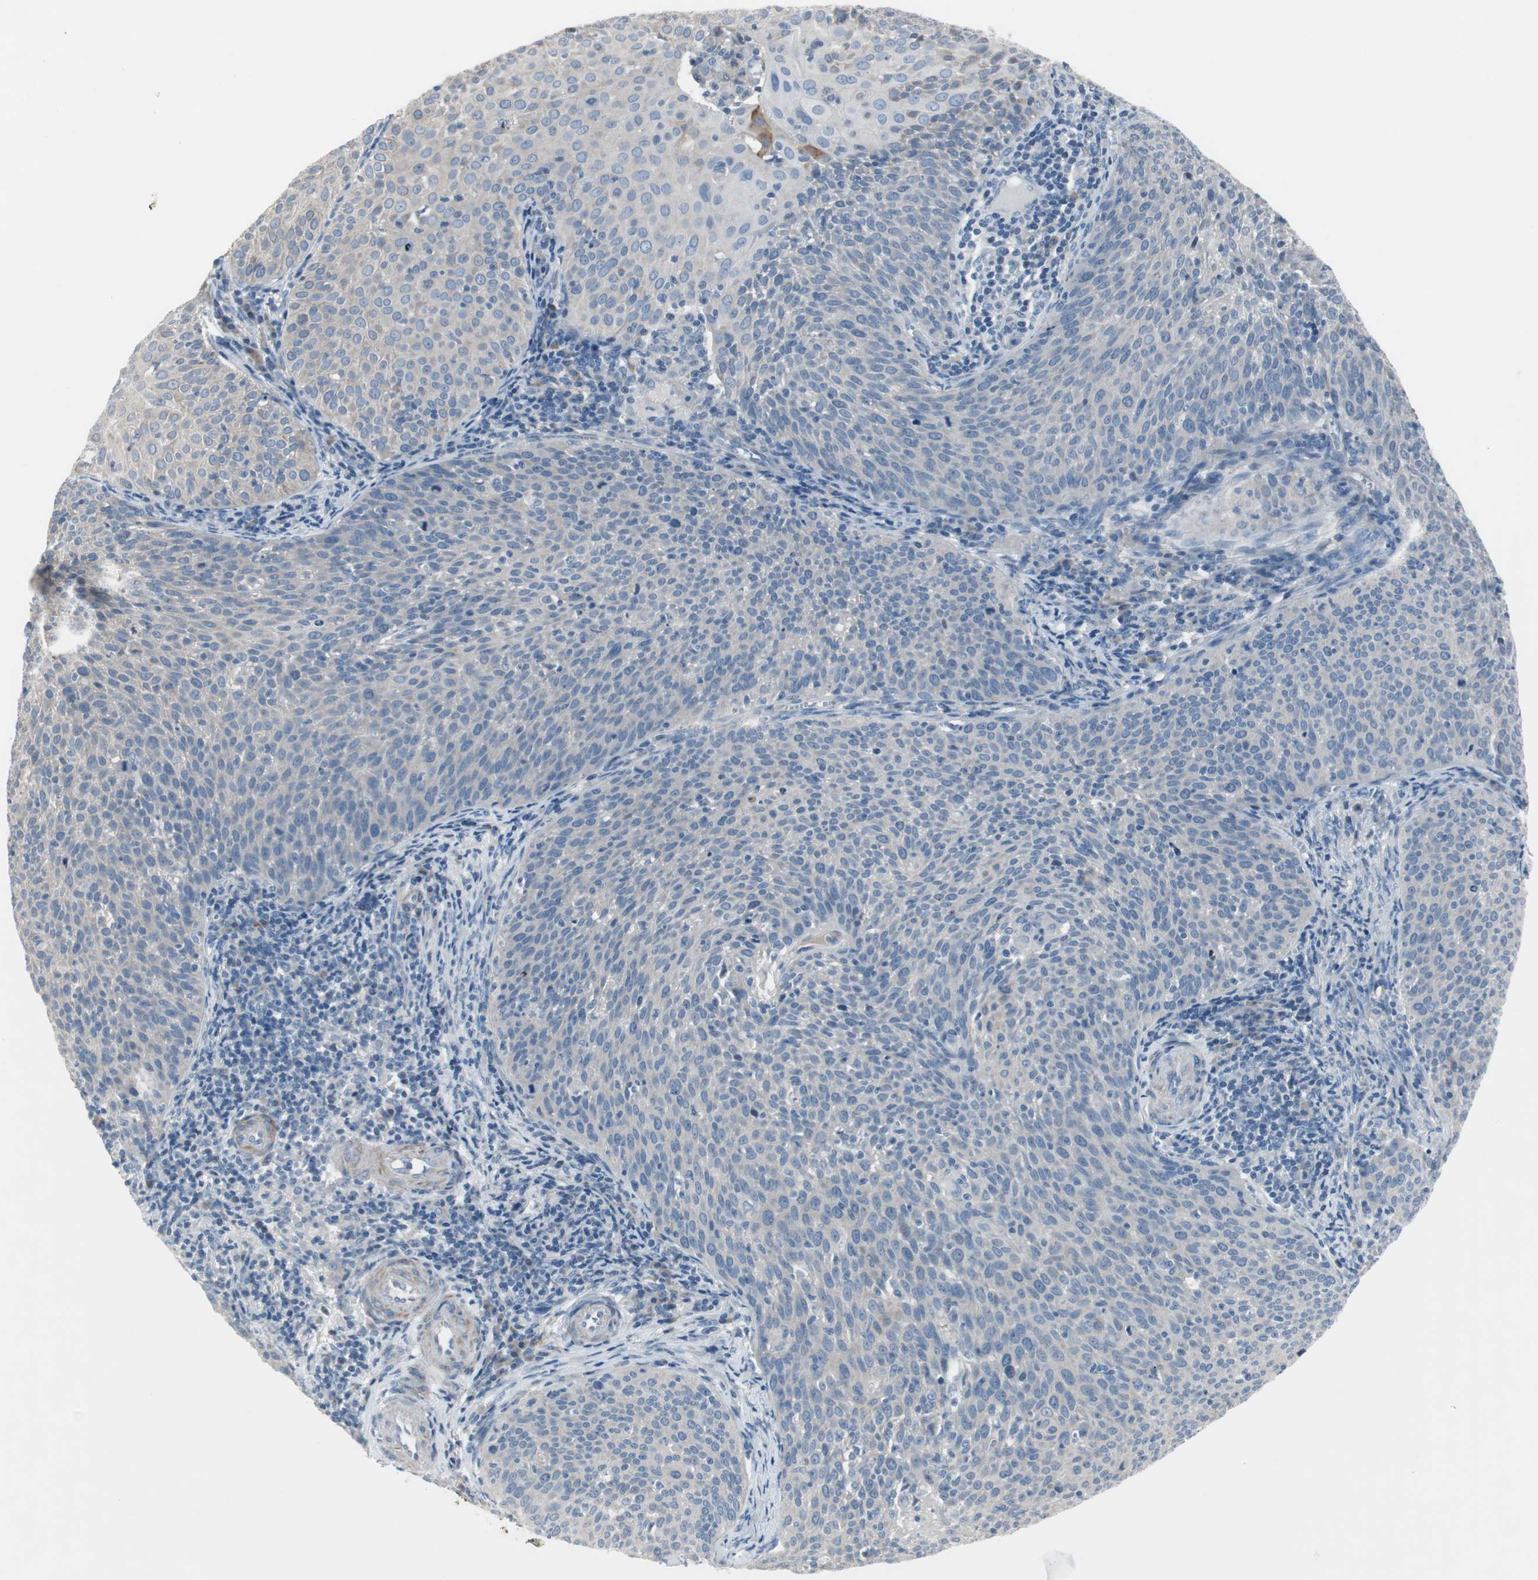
{"staining": {"intensity": "negative", "quantity": "none", "location": "none"}, "tissue": "cervical cancer", "cell_type": "Tumor cells", "image_type": "cancer", "snomed": [{"axis": "morphology", "description": "Squamous cell carcinoma, NOS"}, {"axis": "topography", "description": "Cervix"}], "caption": "An IHC image of squamous cell carcinoma (cervical) is shown. There is no staining in tumor cells of squamous cell carcinoma (cervical).", "gene": "PIGR", "patient": {"sex": "female", "age": 38}}